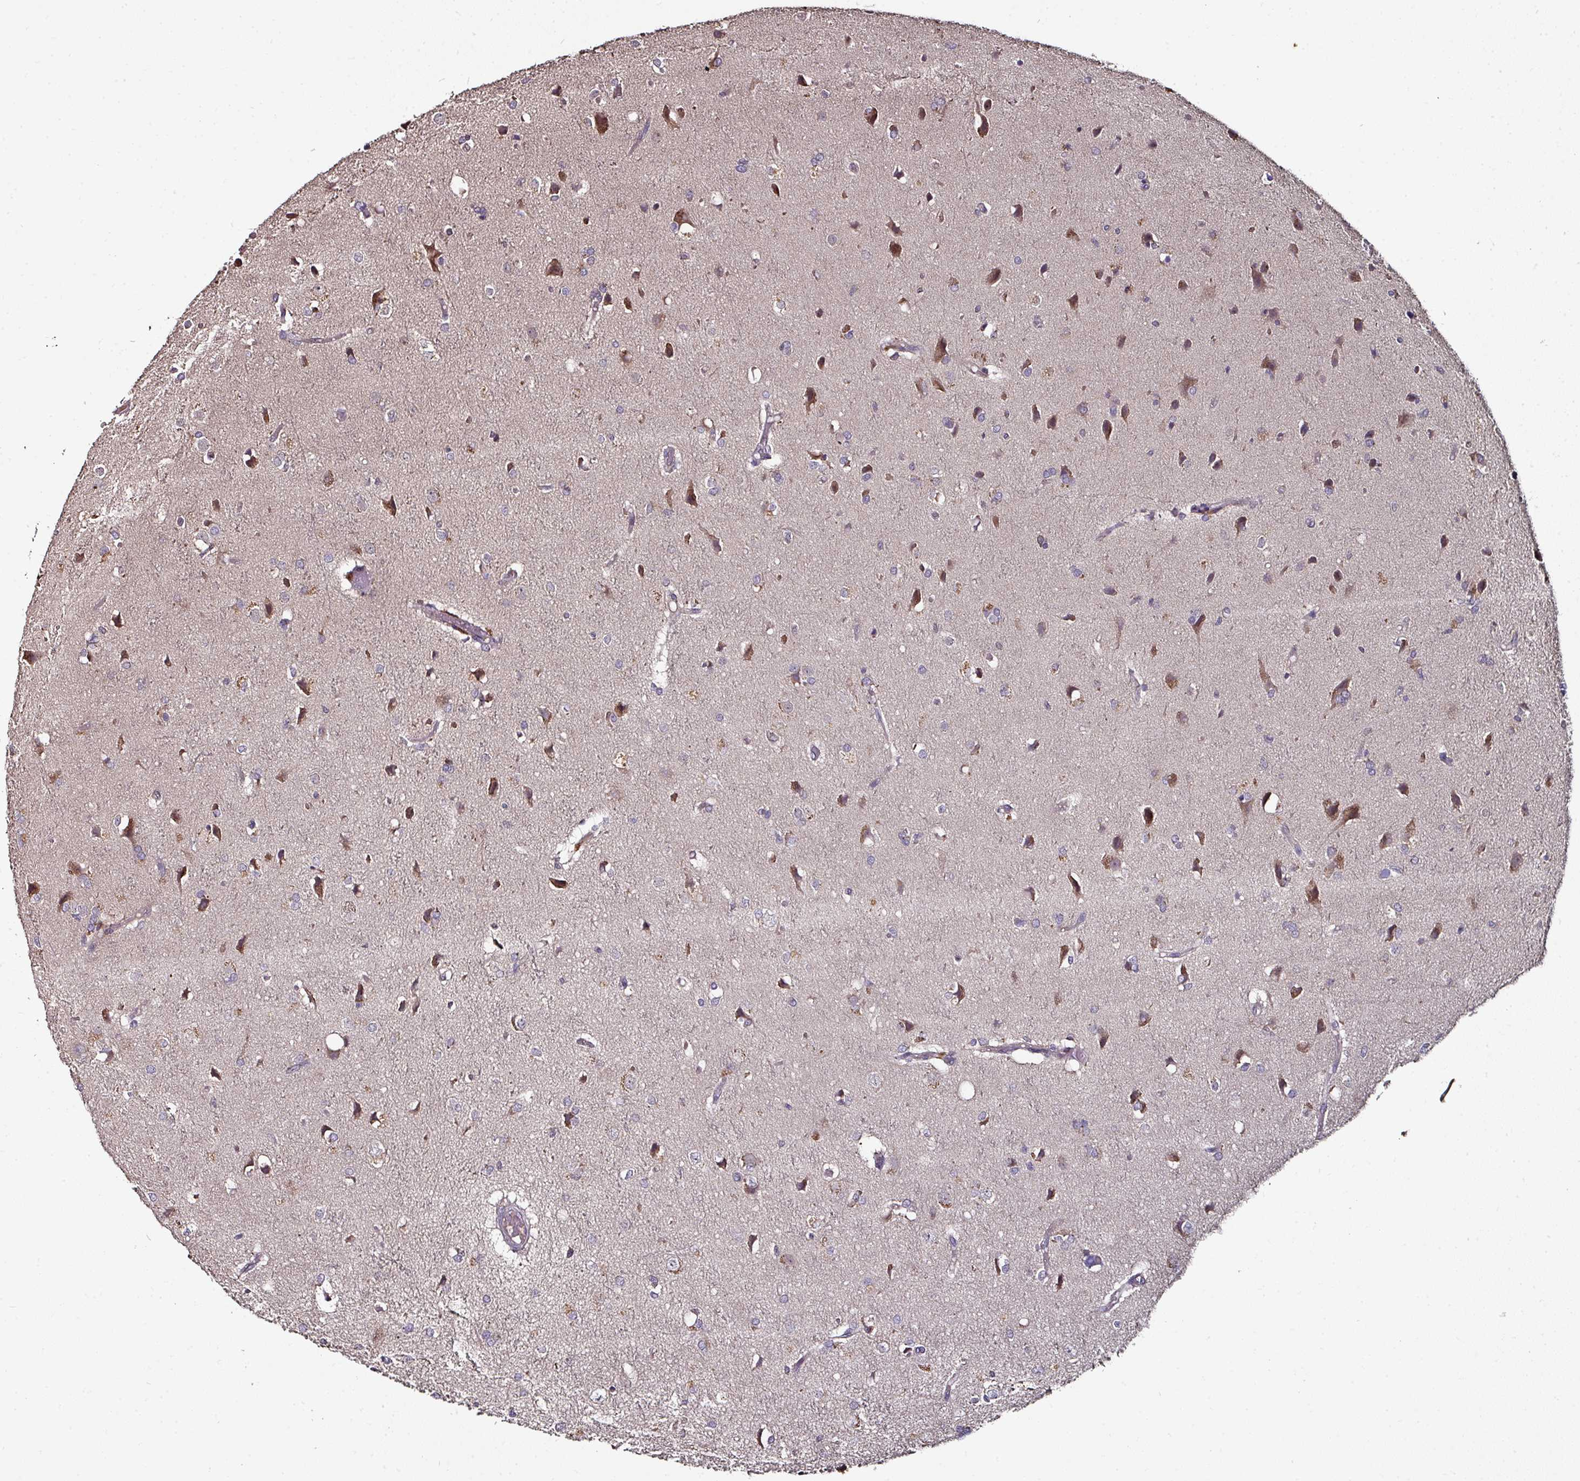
{"staining": {"intensity": "negative", "quantity": "none", "location": "none"}, "tissue": "glioma", "cell_type": "Tumor cells", "image_type": "cancer", "snomed": [{"axis": "morphology", "description": "Glioma, malignant, High grade"}, {"axis": "topography", "description": "Brain"}], "caption": "High magnification brightfield microscopy of high-grade glioma (malignant) stained with DAB (brown) and counterstained with hematoxylin (blue): tumor cells show no significant staining.", "gene": "CTDSP2", "patient": {"sex": "female", "age": 50}}